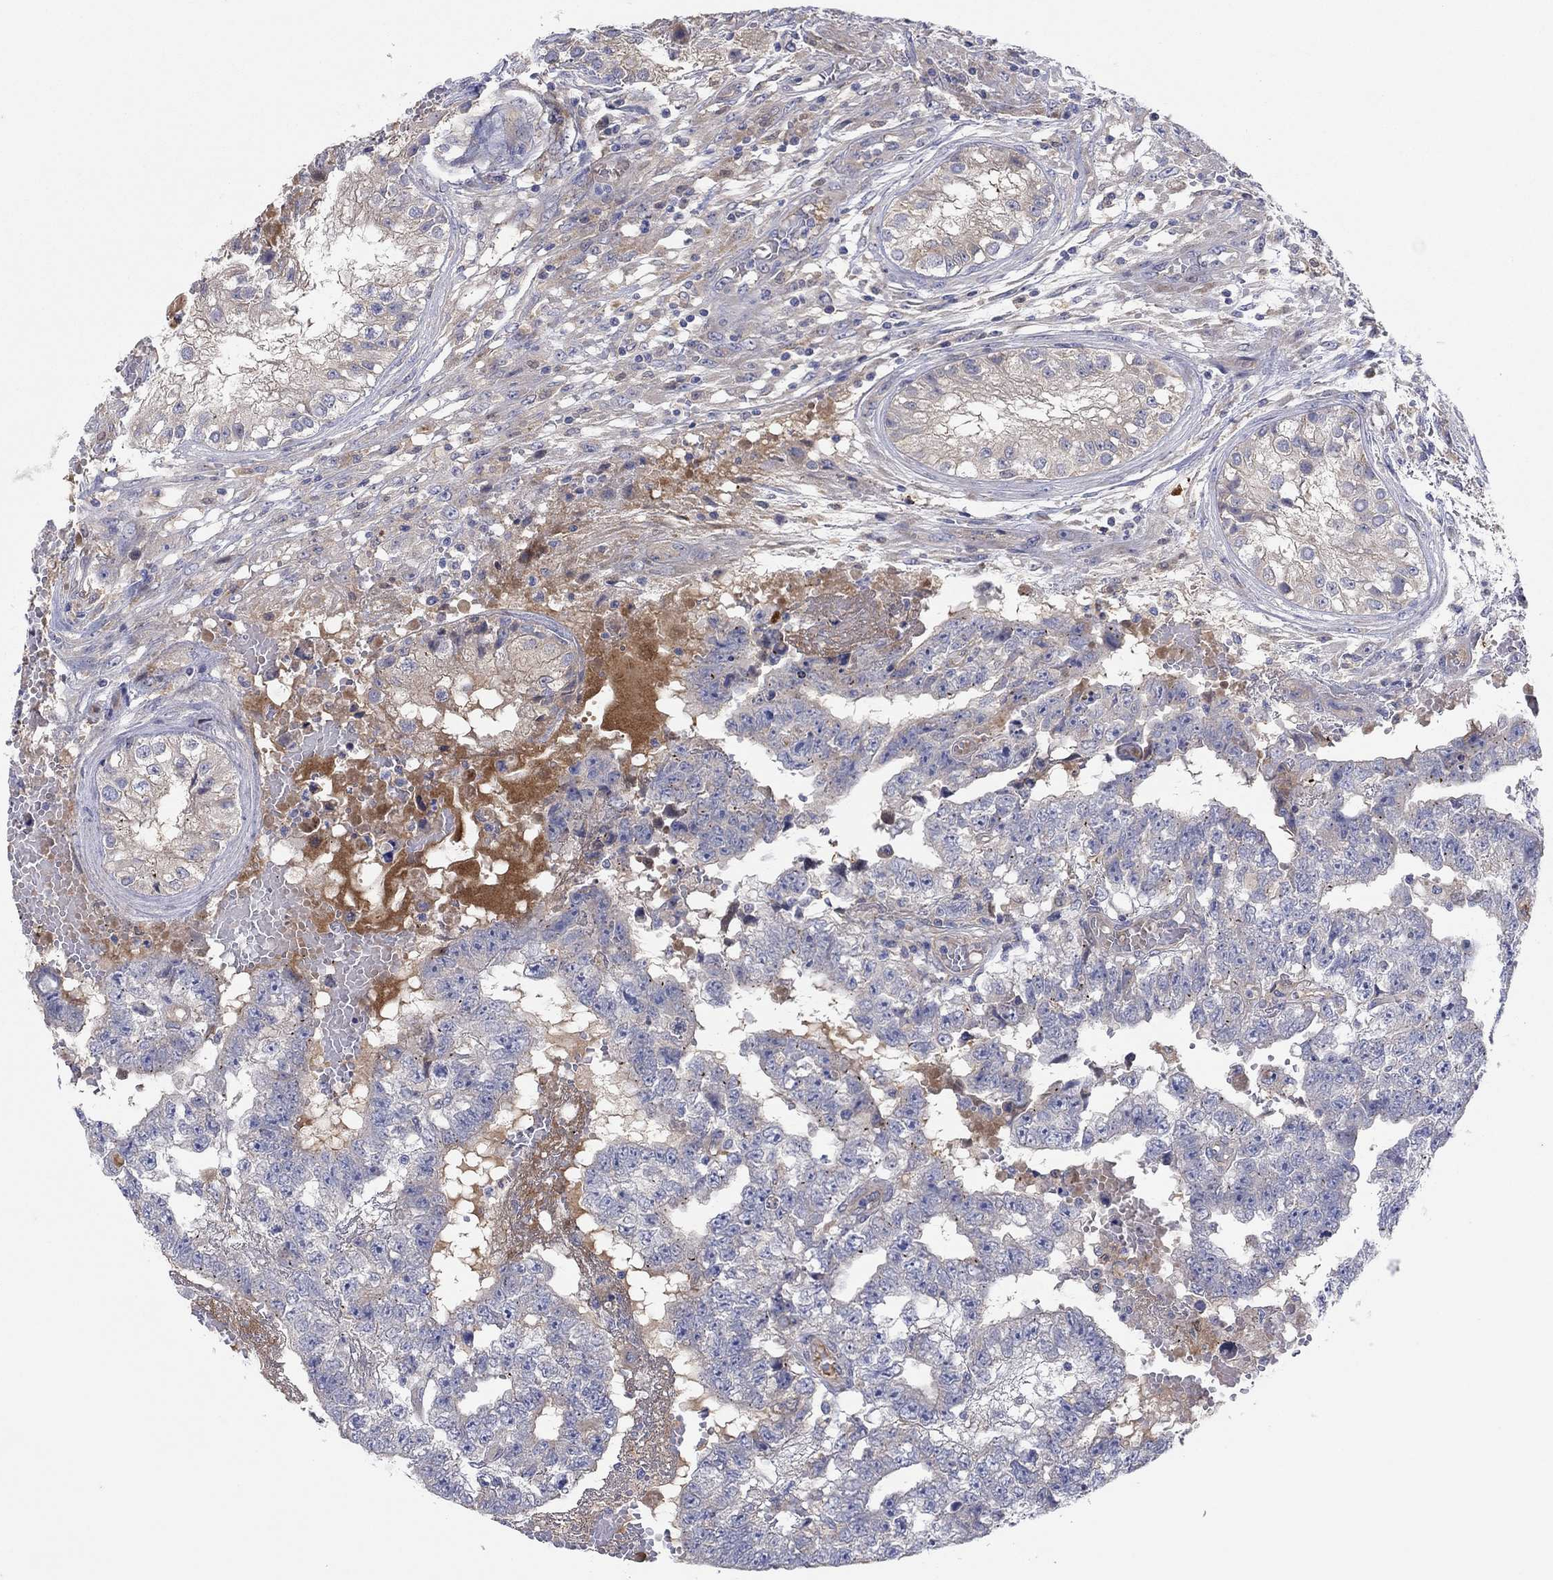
{"staining": {"intensity": "negative", "quantity": "none", "location": "none"}, "tissue": "testis cancer", "cell_type": "Tumor cells", "image_type": "cancer", "snomed": [{"axis": "morphology", "description": "Carcinoma, Embryonal, NOS"}, {"axis": "topography", "description": "Testis"}], "caption": "Tumor cells show no significant protein positivity in embryonal carcinoma (testis).", "gene": "PLCL2", "patient": {"sex": "male", "age": 25}}